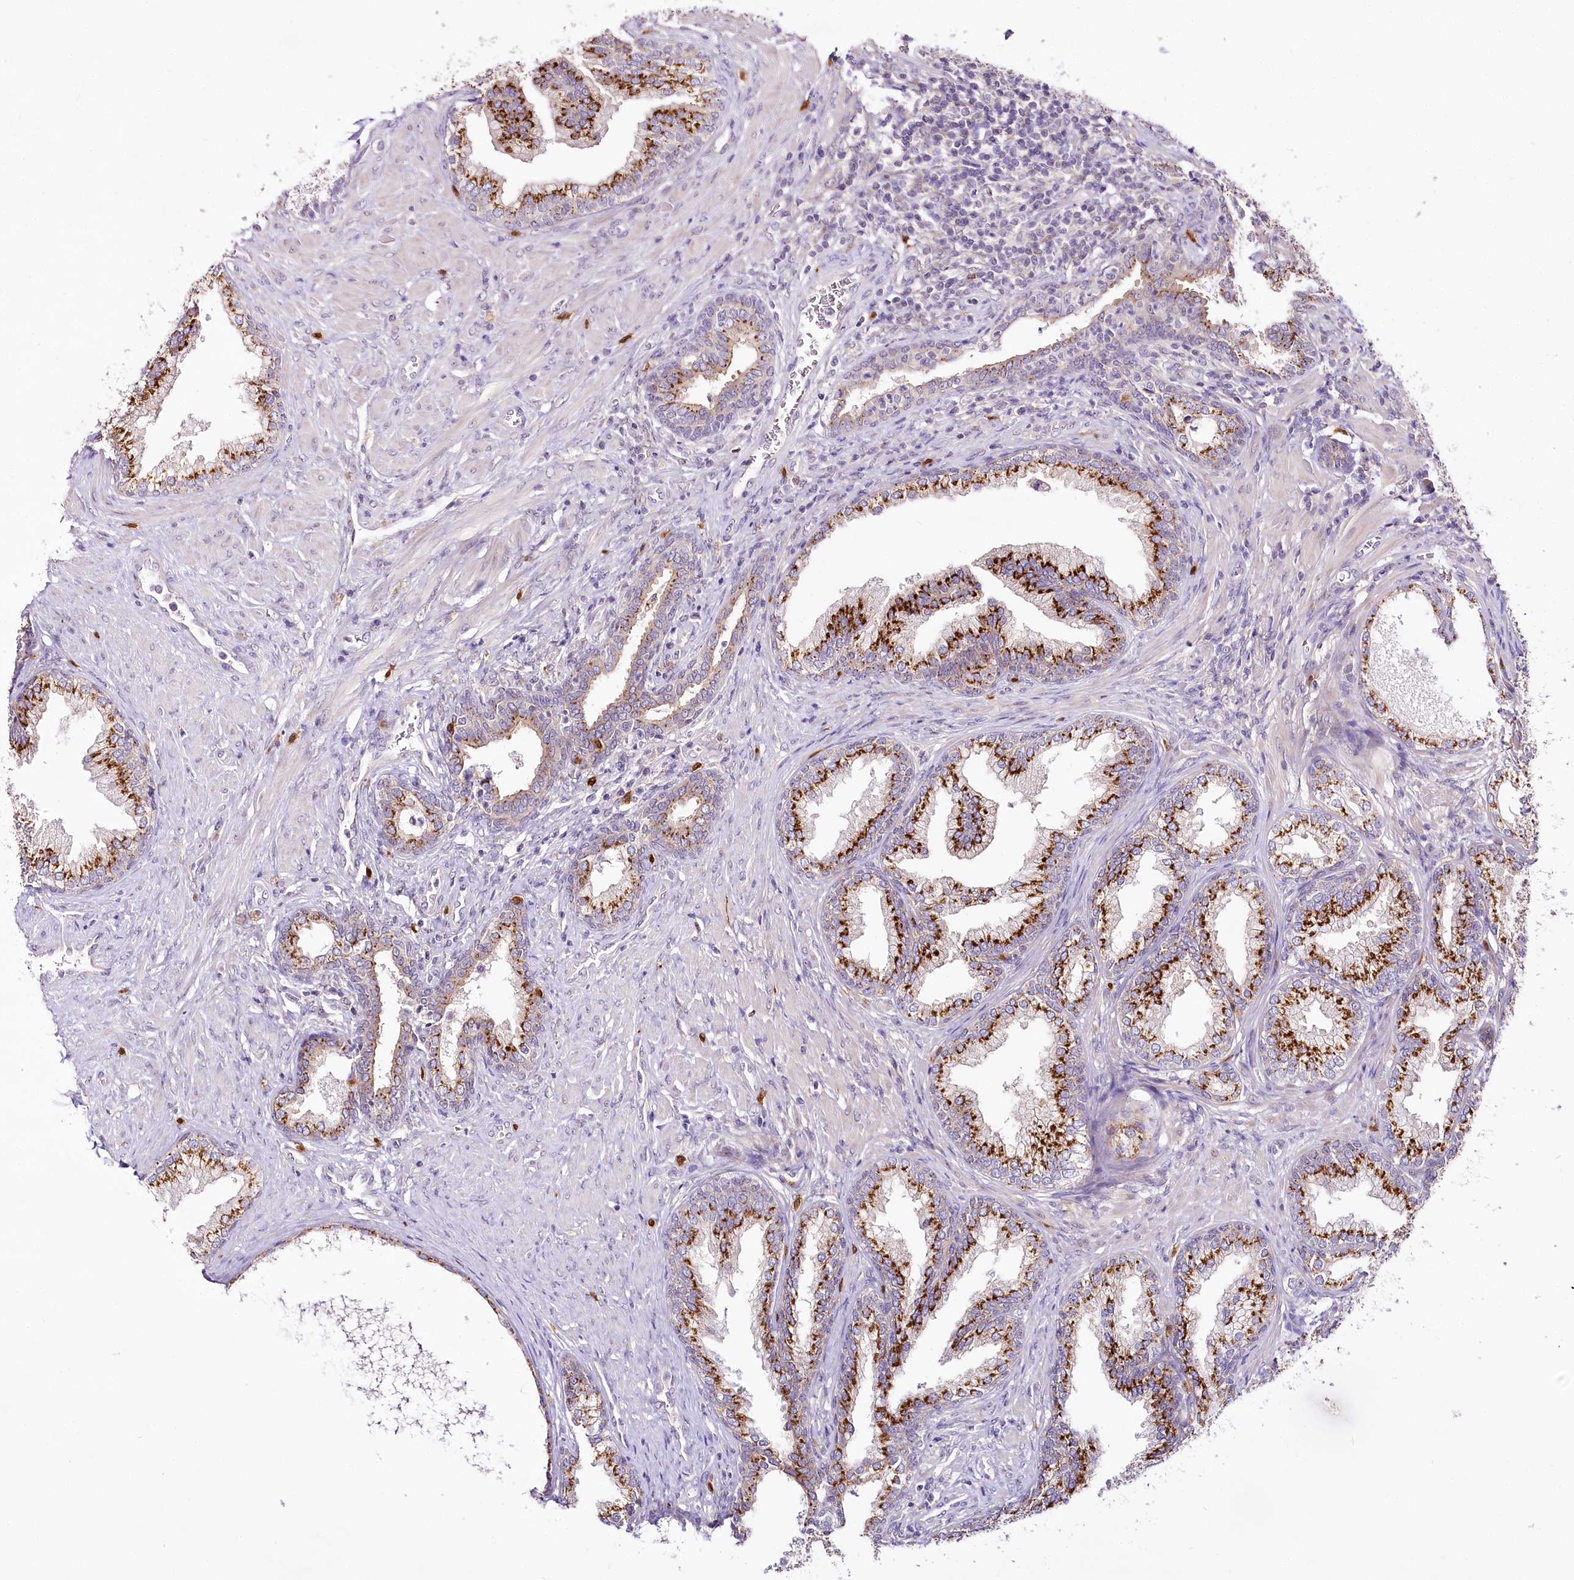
{"staining": {"intensity": "strong", "quantity": ">75%", "location": "cytoplasmic/membranous"}, "tissue": "prostate", "cell_type": "Glandular cells", "image_type": "normal", "snomed": [{"axis": "morphology", "description": "Normal tissue, NOS"}, {"axis": "topography", "description": "Prostate"}], "caption": "Immunohistochemistry micrograph of benign human prostate stained for a protein (brown), which displays high levels of strong cytoplasmic/membranous positivity in approximately >75% of glandular cells.", "gene": "VWA5A", "patient": {"sex": "male", "age": 76}}